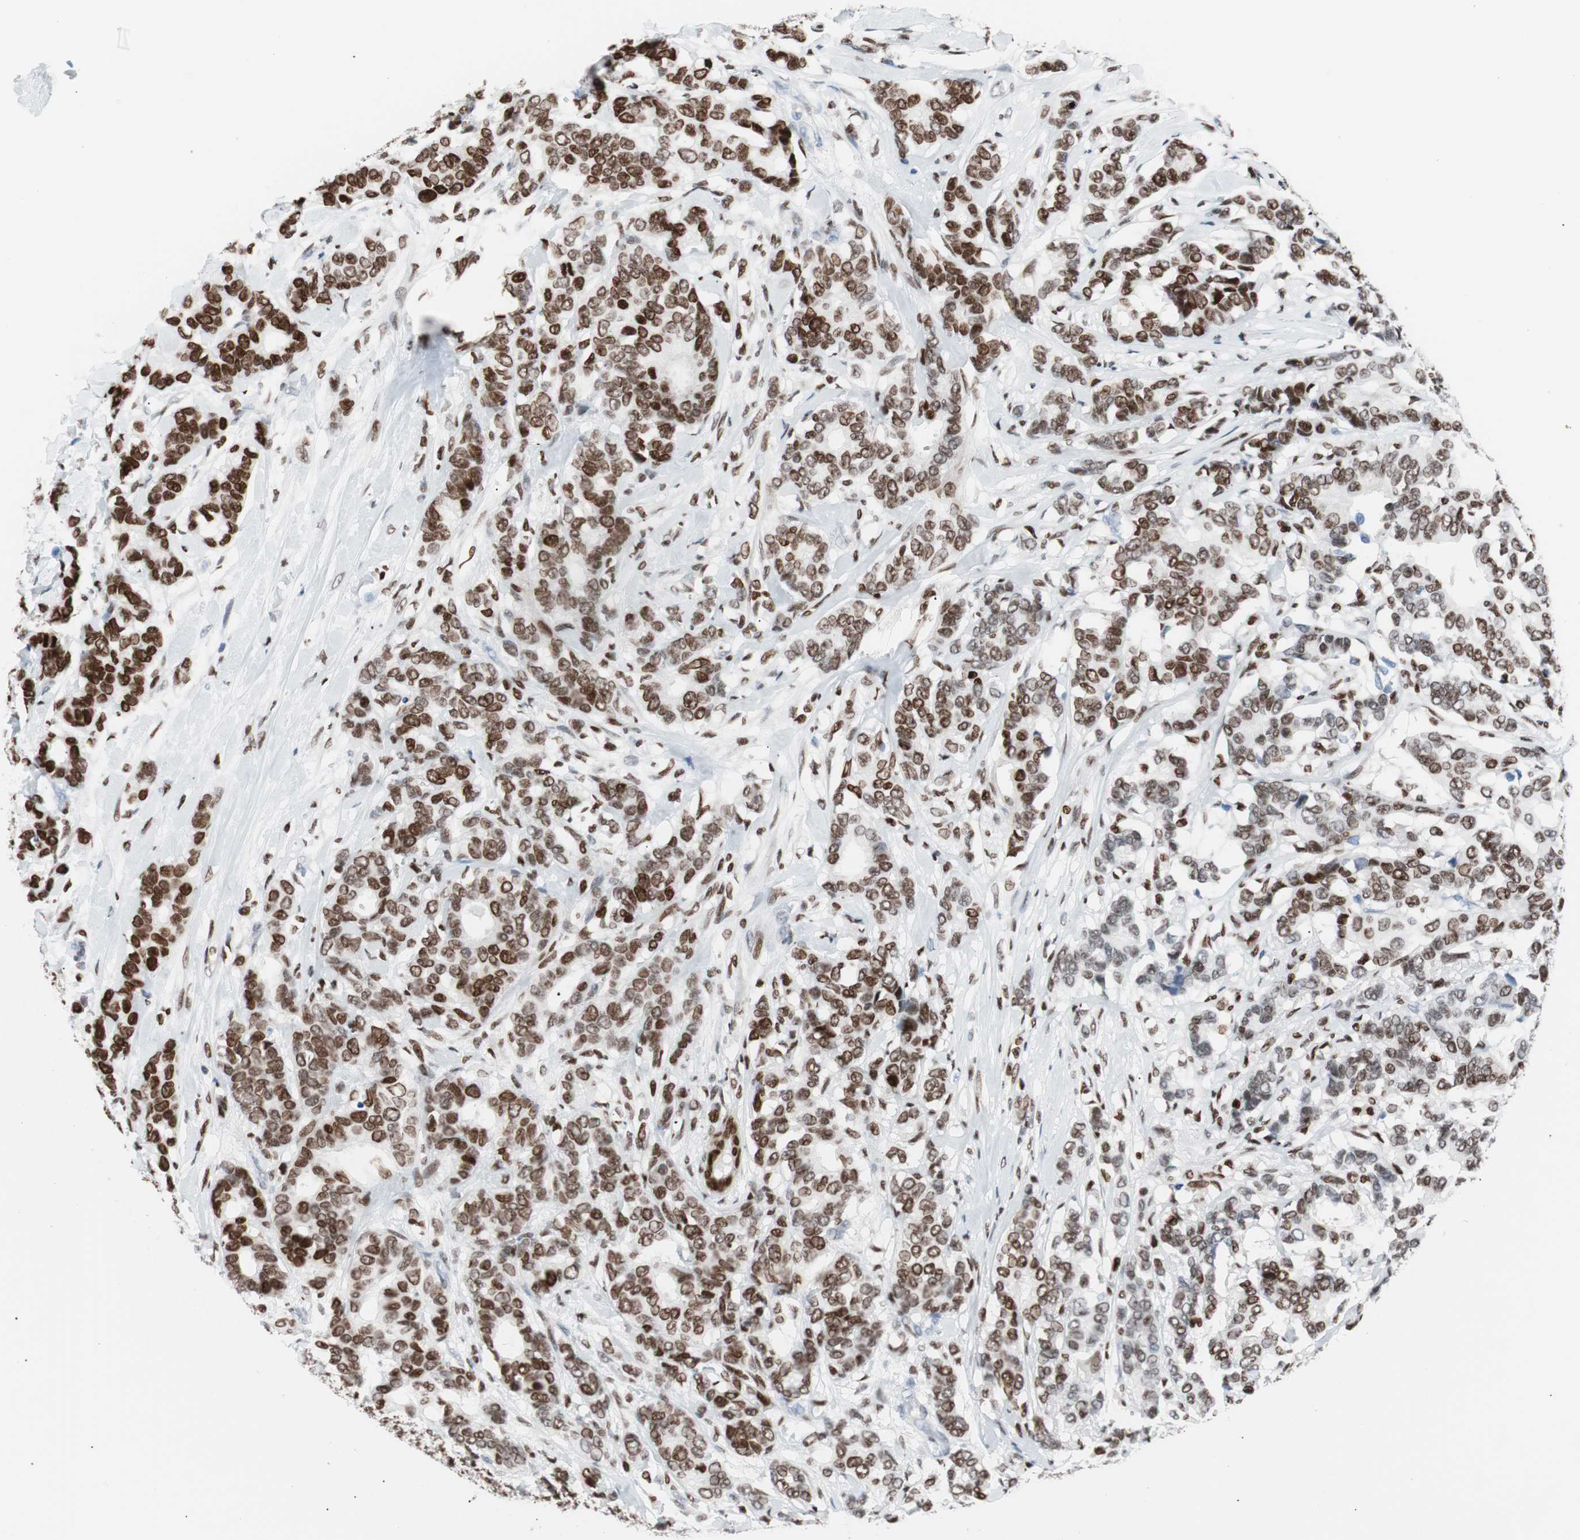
{"staining": {"intensity": "moderate", "quantity": ">75%", "location": "nuclear"}, "tissue": "breast cancer", "cell_type": "Tumor cells", "image_type": "cancer", "snomed": [{"axis": "morphology", "description": "Duct carcinoma"}, {"axis": "topography", "description": "Breast"}], "caption": "Immunohistochemical staining of human breast cancer (intraductal carcinoma) demonstrates moderate nuclear protein expression in about >75% of tumor cells.", "gene": "CEBPB", "patient": {"sex": "female", "age": 87}}